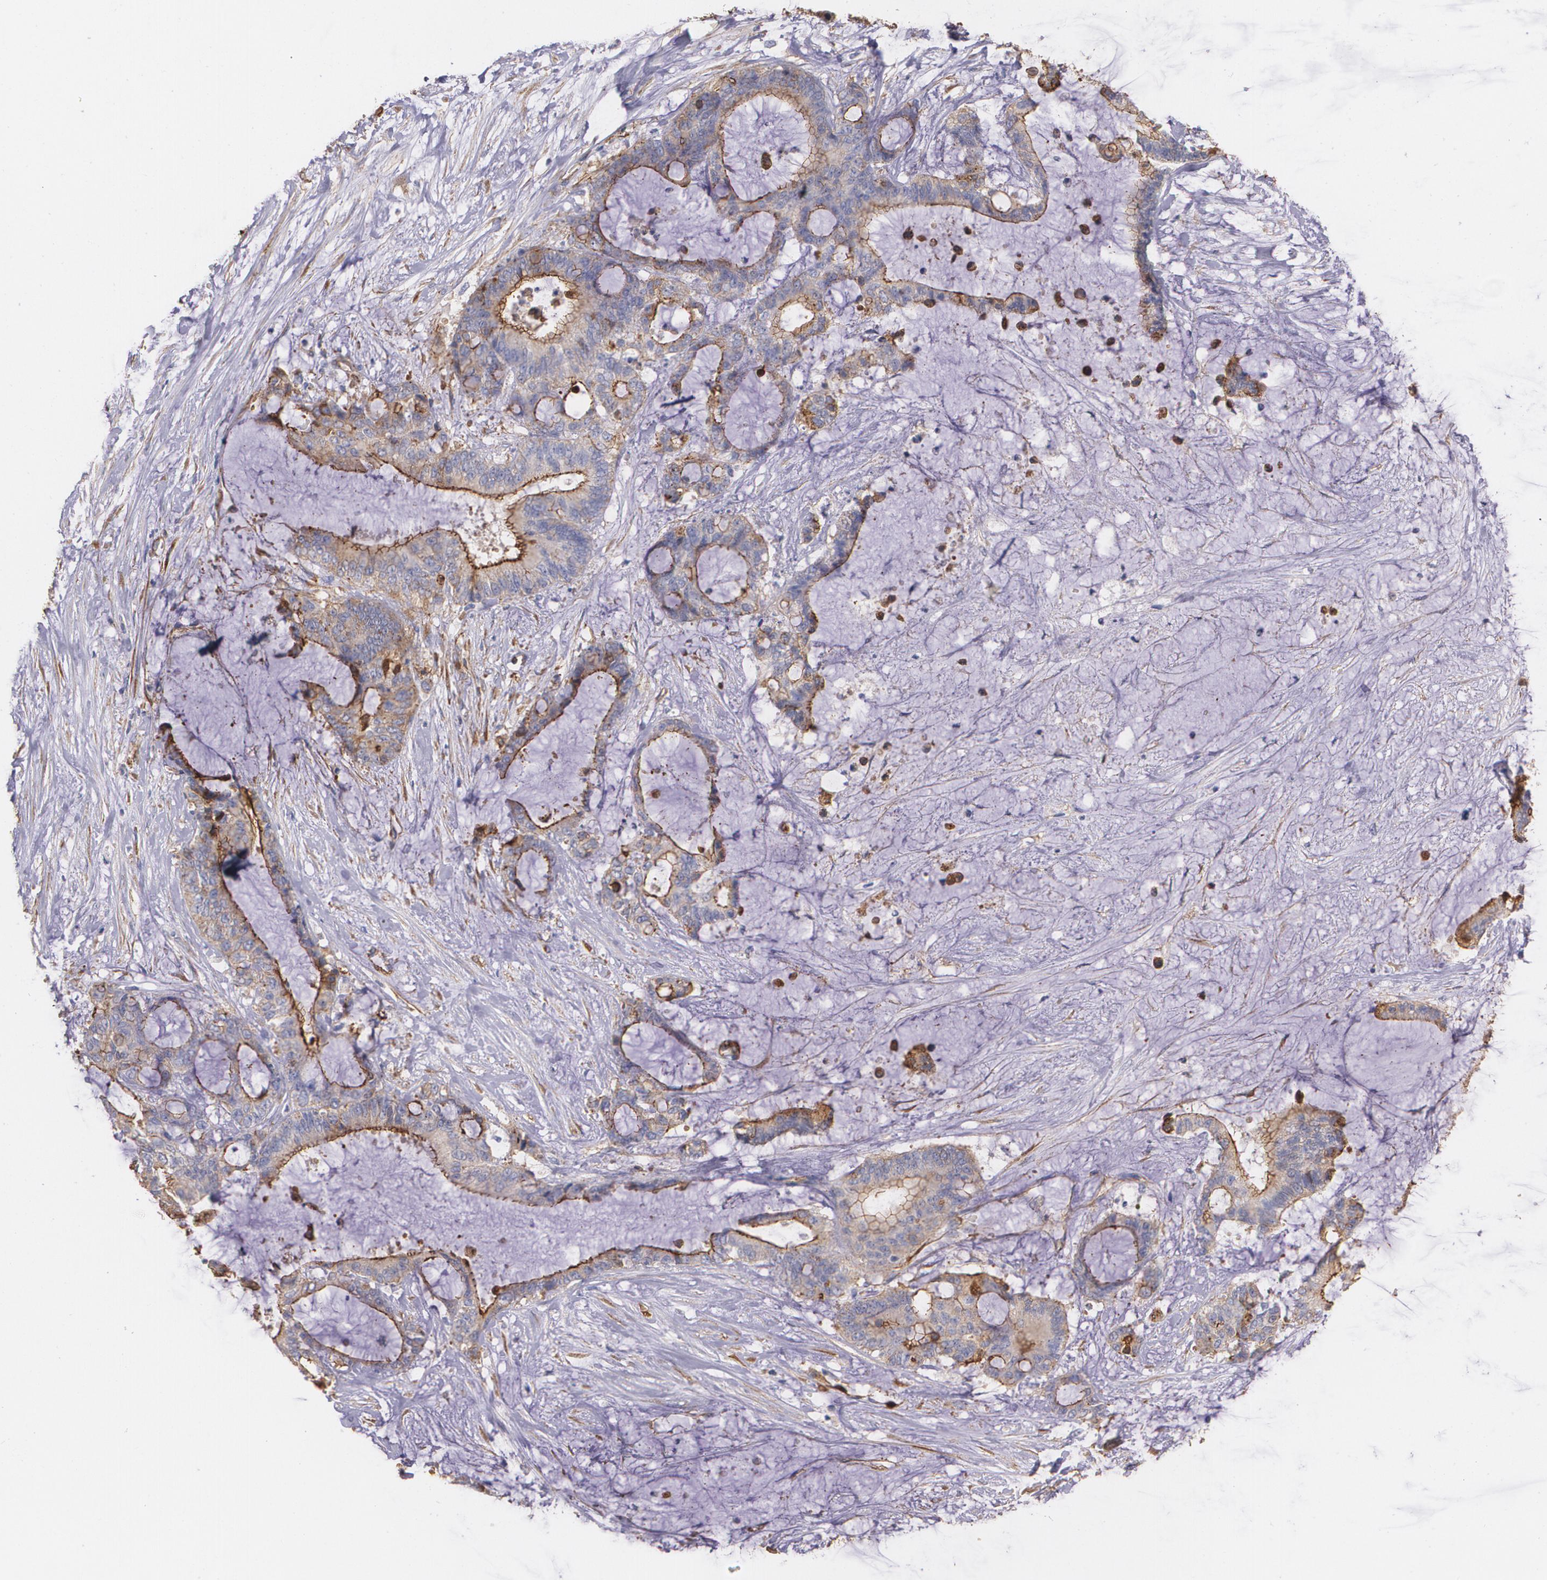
{"staining": {"intensity": "moderate", "quantity": "25%-75%", "location": "cytoplasmic/membranous"}, "tissue": "liver cancer", "cell_type": "Tumor cells", "image_type": "cancer", "snomed": [{"axis": "morphology", "description": "Cholangiocarcinoma"}, {"axis": "topography", "description": "Liver"}], "caption": "This is a photomicrograph of IHC staining of liver cholangiocarcinoma, which shows moderate expression in the cytoplasmic/membranous of tumor cells.", "gene": "TJP1", "patient": {"sex": "female", "age": 73}}